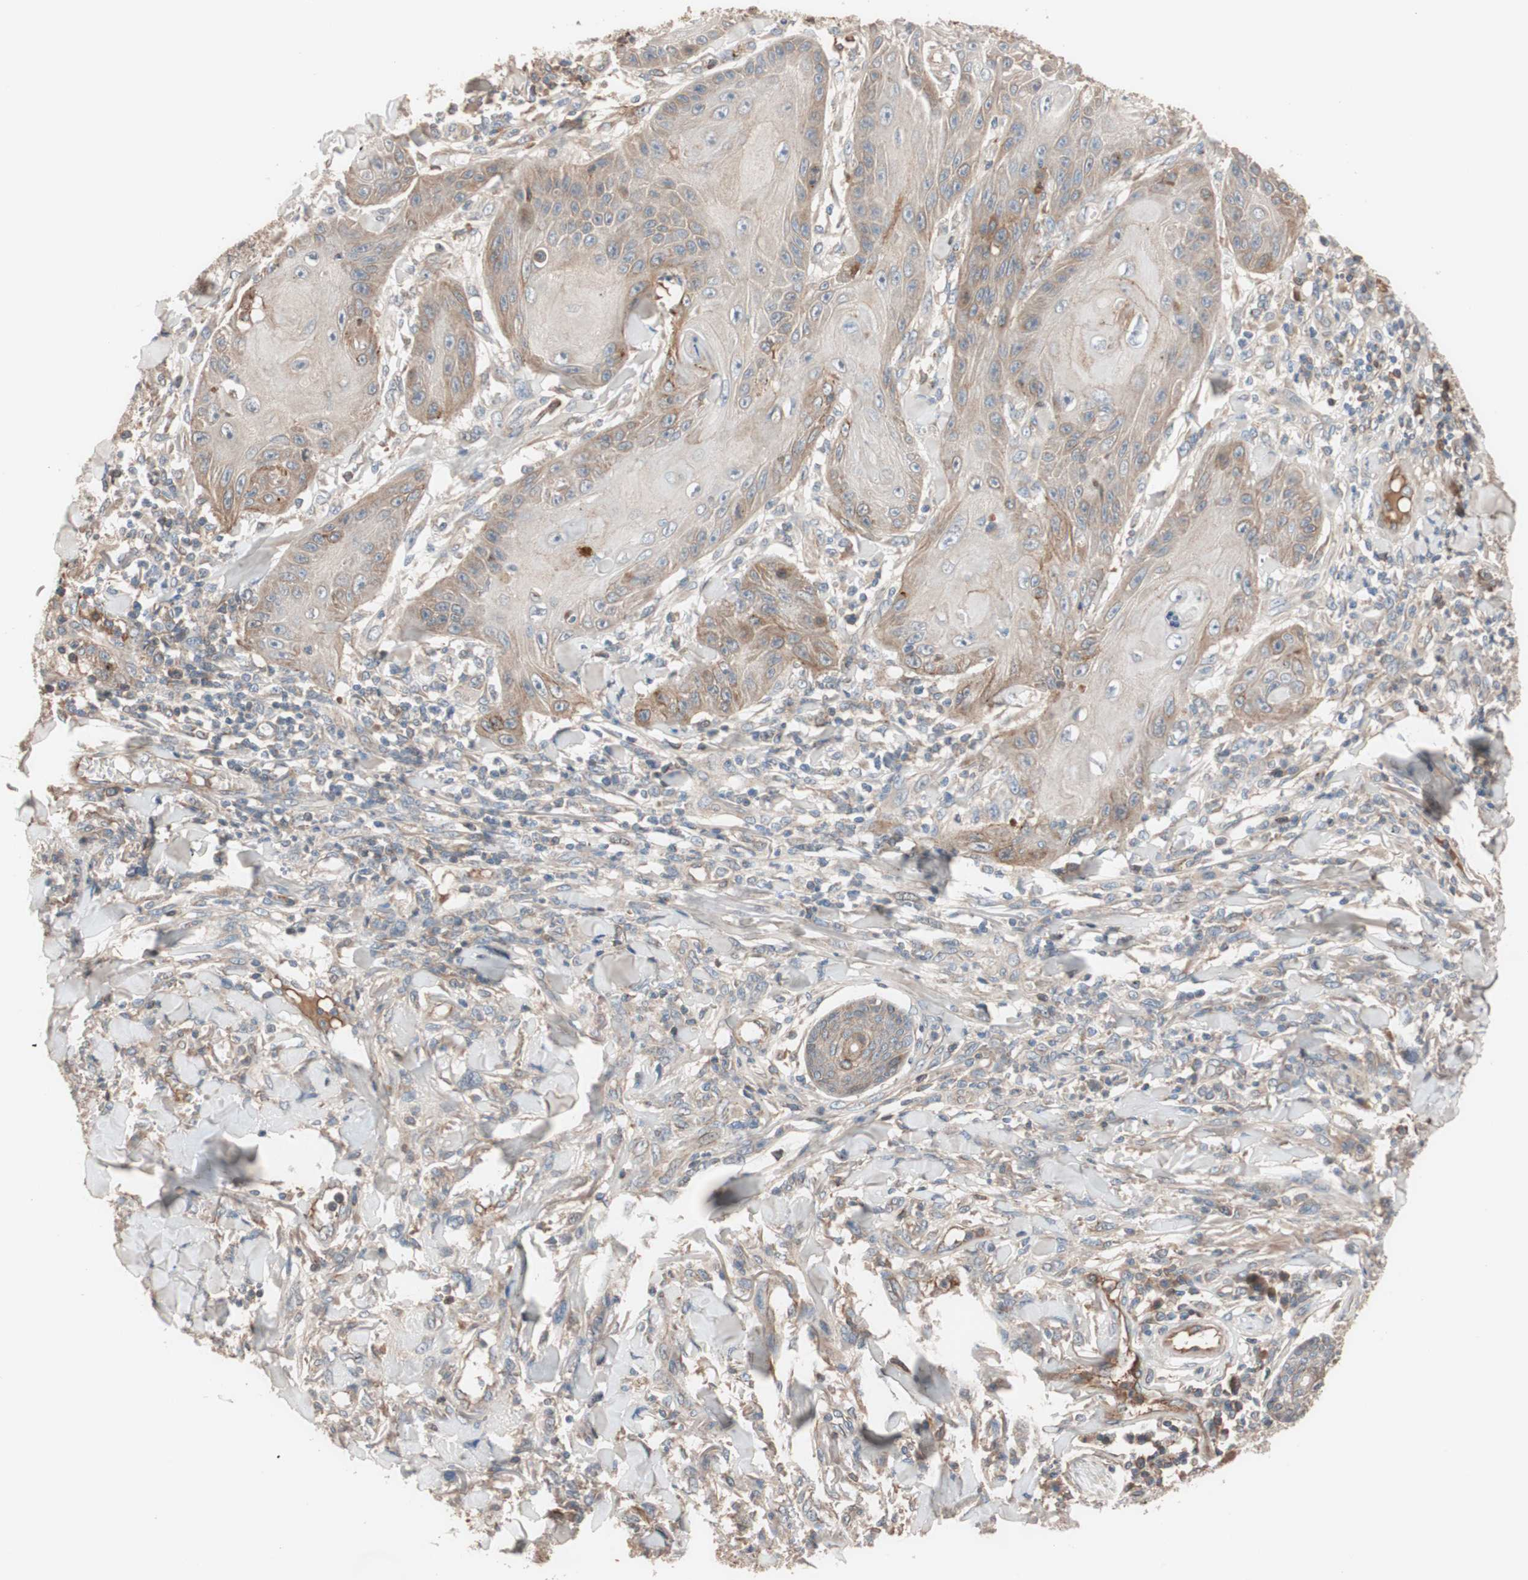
{"staining": {"intensity": "moderate", "quantity": ">75%", "location": "cytoplasmic/membranous"}, "tissue": "skin cancer", "cell_type": "Tumor cells", "image_type": "cancer", "snomed": [{"axis": "morphology", "description": "Squamous cell carcinoma, NOS"}, {"axis": "topography", "description": "Skin"}], "caption": "Skin squamous cell carcinoma was stained to show a protein in brown. There is medium levels of moderate cytoplasmic/membranous expression in approximately >75% of tumor cells.", "gene": "SDC4", "patient": {"sex": "female", "age": 78}}